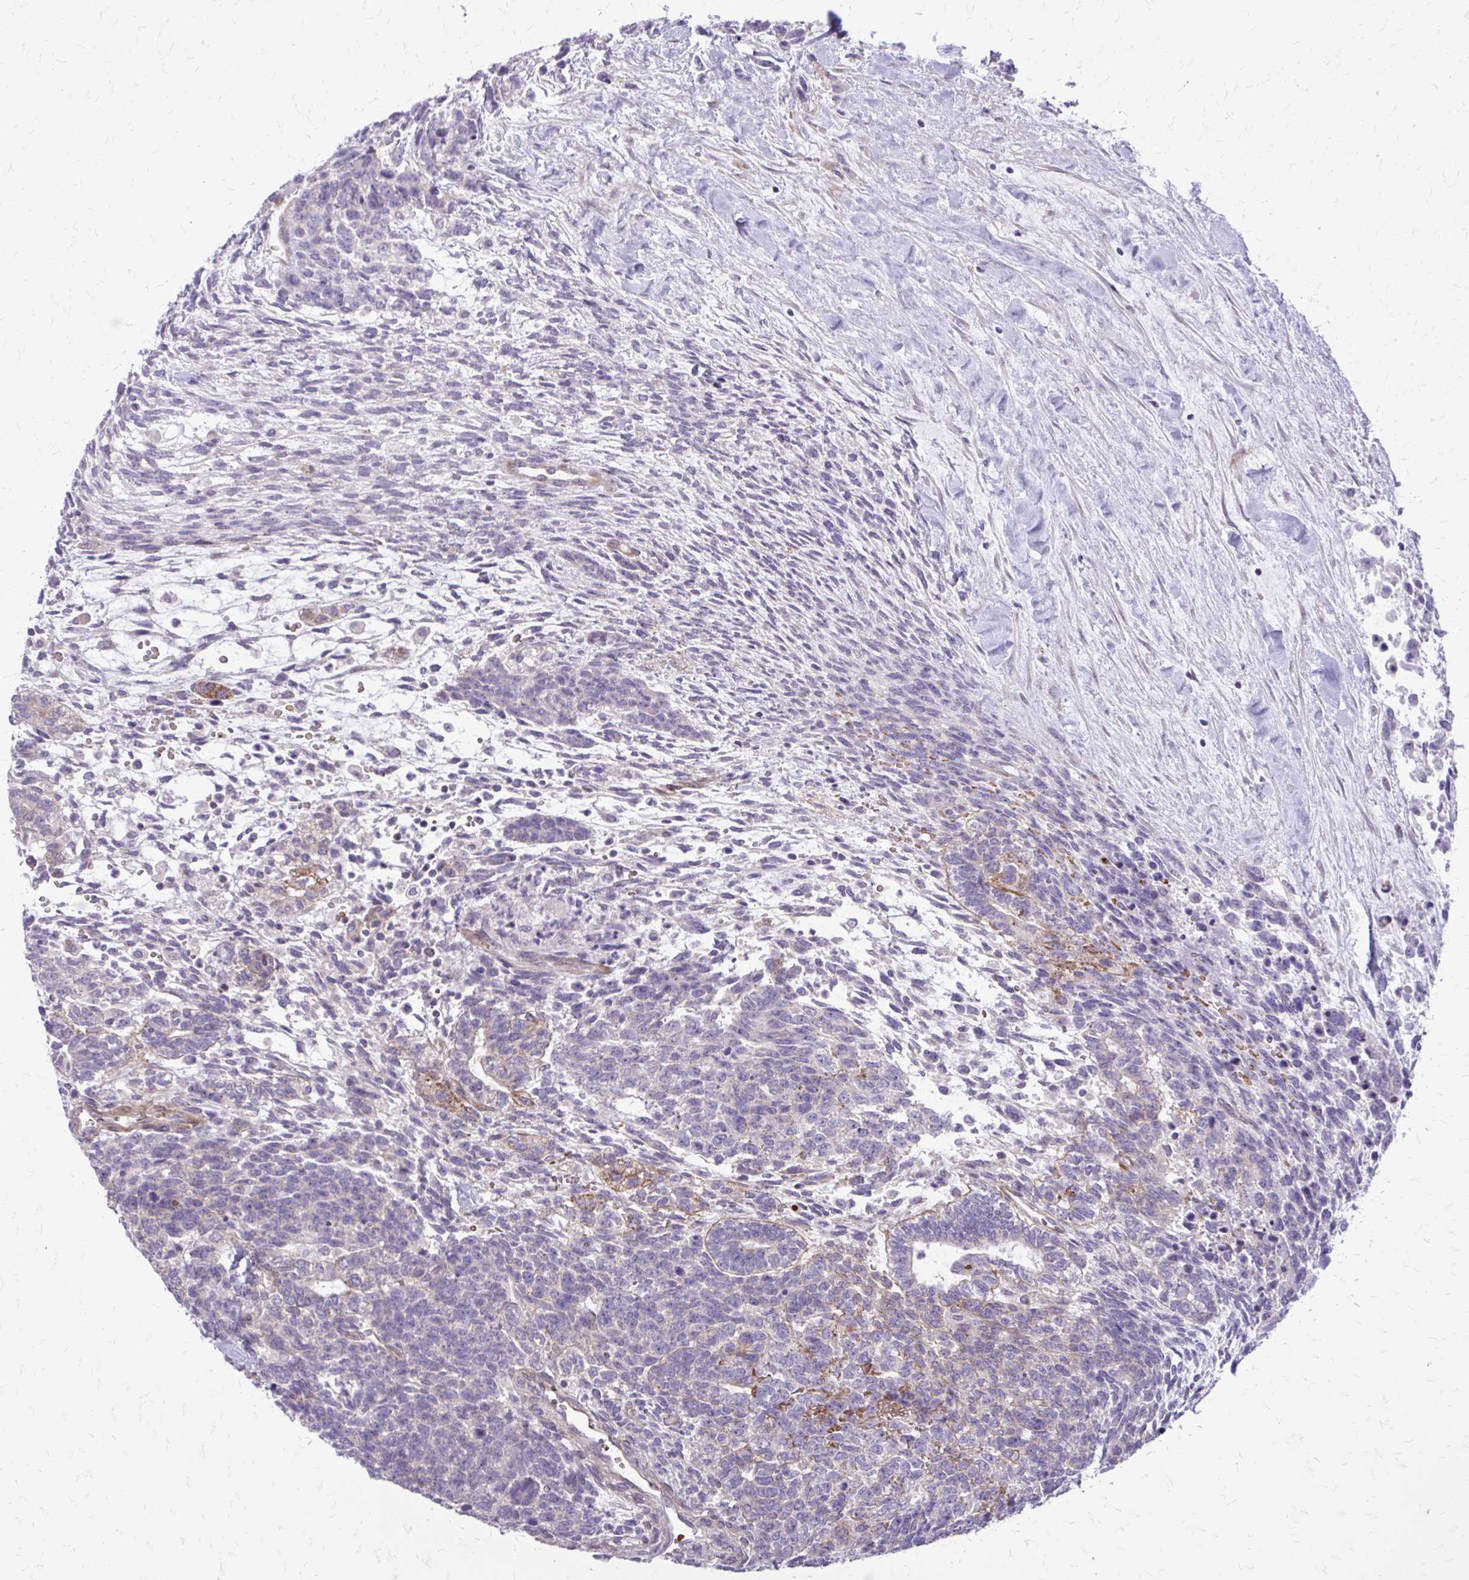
{"staining": {"intensity": "negative", "quantity": "none", "location": "none"}, "tissue": "testis cancer", "cell_type": "Tumor cells", "image_type": "cancer", "snomed": [{"axis": "morphology", "description": "Carcinoma, Embryonal, NOS"}, {"axis": "topography", "description": "Testis"}], "caption": "Immunohistochemical staining of embryonal carcinoma (testis) shows no significant positivity in tumor cells.", "gene": "FUNDC2", "patient": {"sex": "male", "age": 23}}